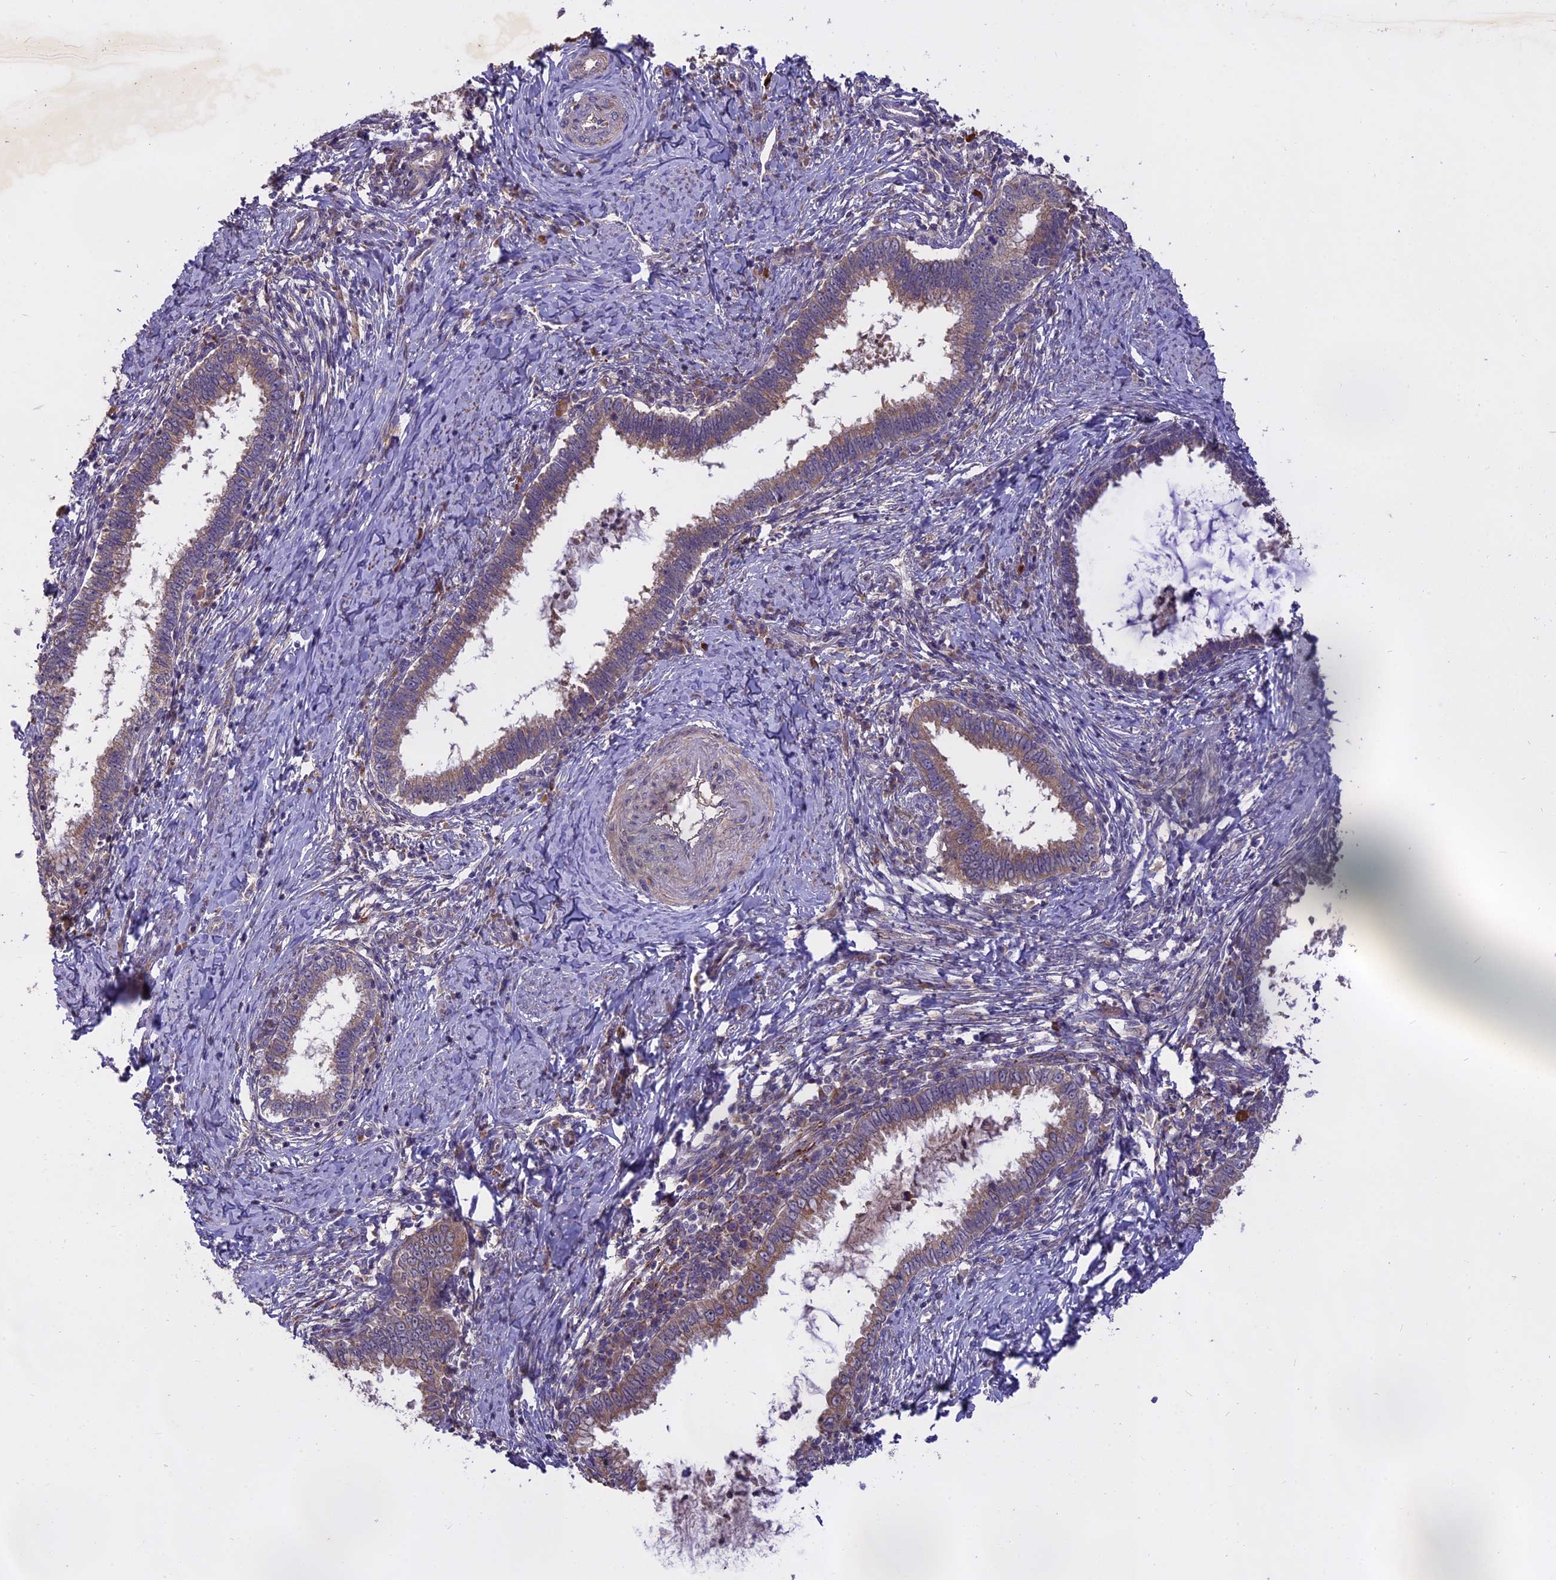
{"staining": {"intensity": "weak", "quantity": ">75%", "location": "cytoplasmic/membranous"}, "tissue": "cervical cancer", "cell_type": "Tumor cells", "image_type": "cancer", "snomed": [{"axis": "morphology", "description": "Adenocarcinoma, NOS"}, {"axis": "topography", "description": "Cervix"}], "caption": "Brown immunohistochemical staining in human cervical cancer demonstrates weak cytoplasmic/membranous positivity in about >75% of tumor cells.", "gene": "MEMO1", "patient": {"sex": "female", "age": 36}}